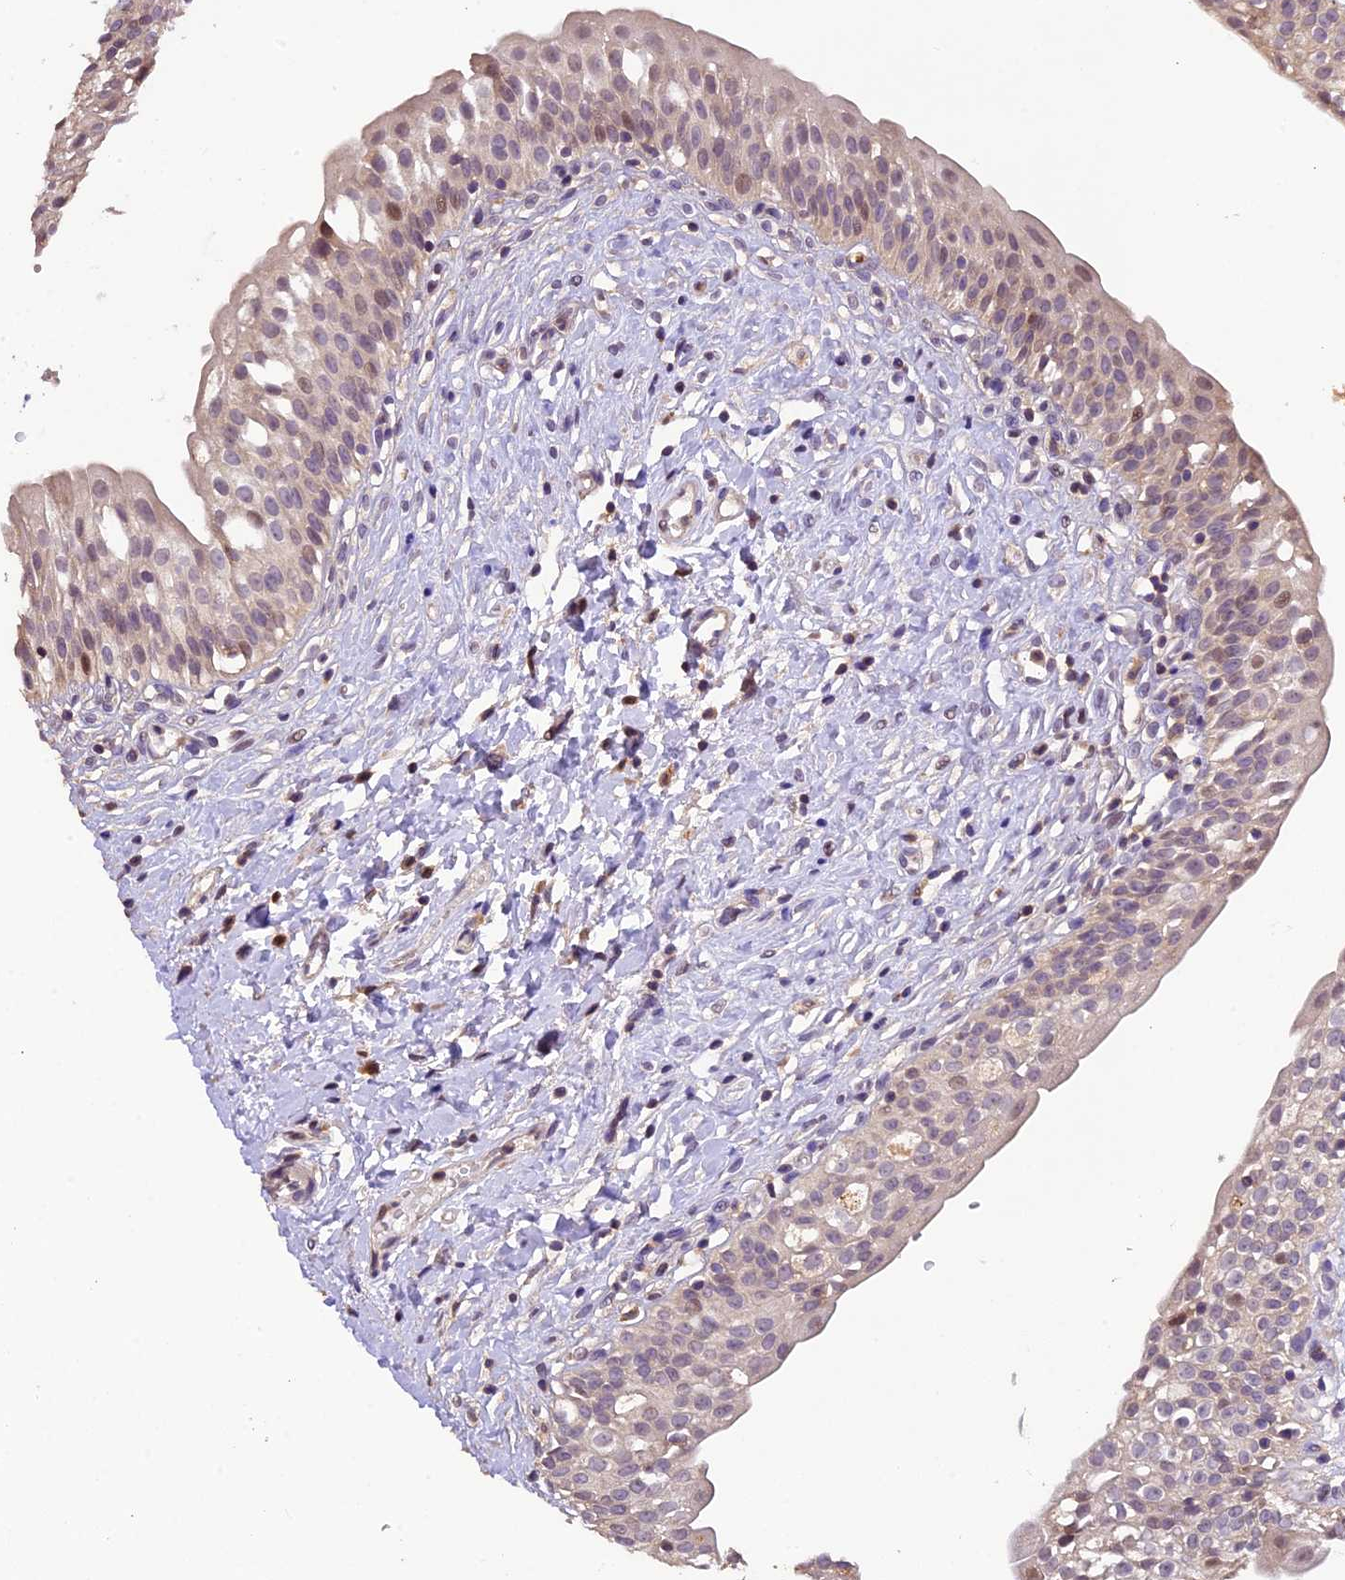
{"staining": {"intensity": "moderate", "quantity": "<25%", "location": "nuclear"}, "tissue": "urinary bladder", "cell_type": "Urothelial cells", "image_type": "normal", "snomed": [{"axis": "morphology", "description": "Normal tissue, NOS"}, {"axis": "topography", "description": "Urinary bladder"}], "caption": "About <25% of urothelial cells in normal human urinary bladder exhibit moderate nuclear protein staining as visualized by brown immunohistochemical staining.", "gene": "DGKH", "patient": {"sex": "male", "age": 51}}